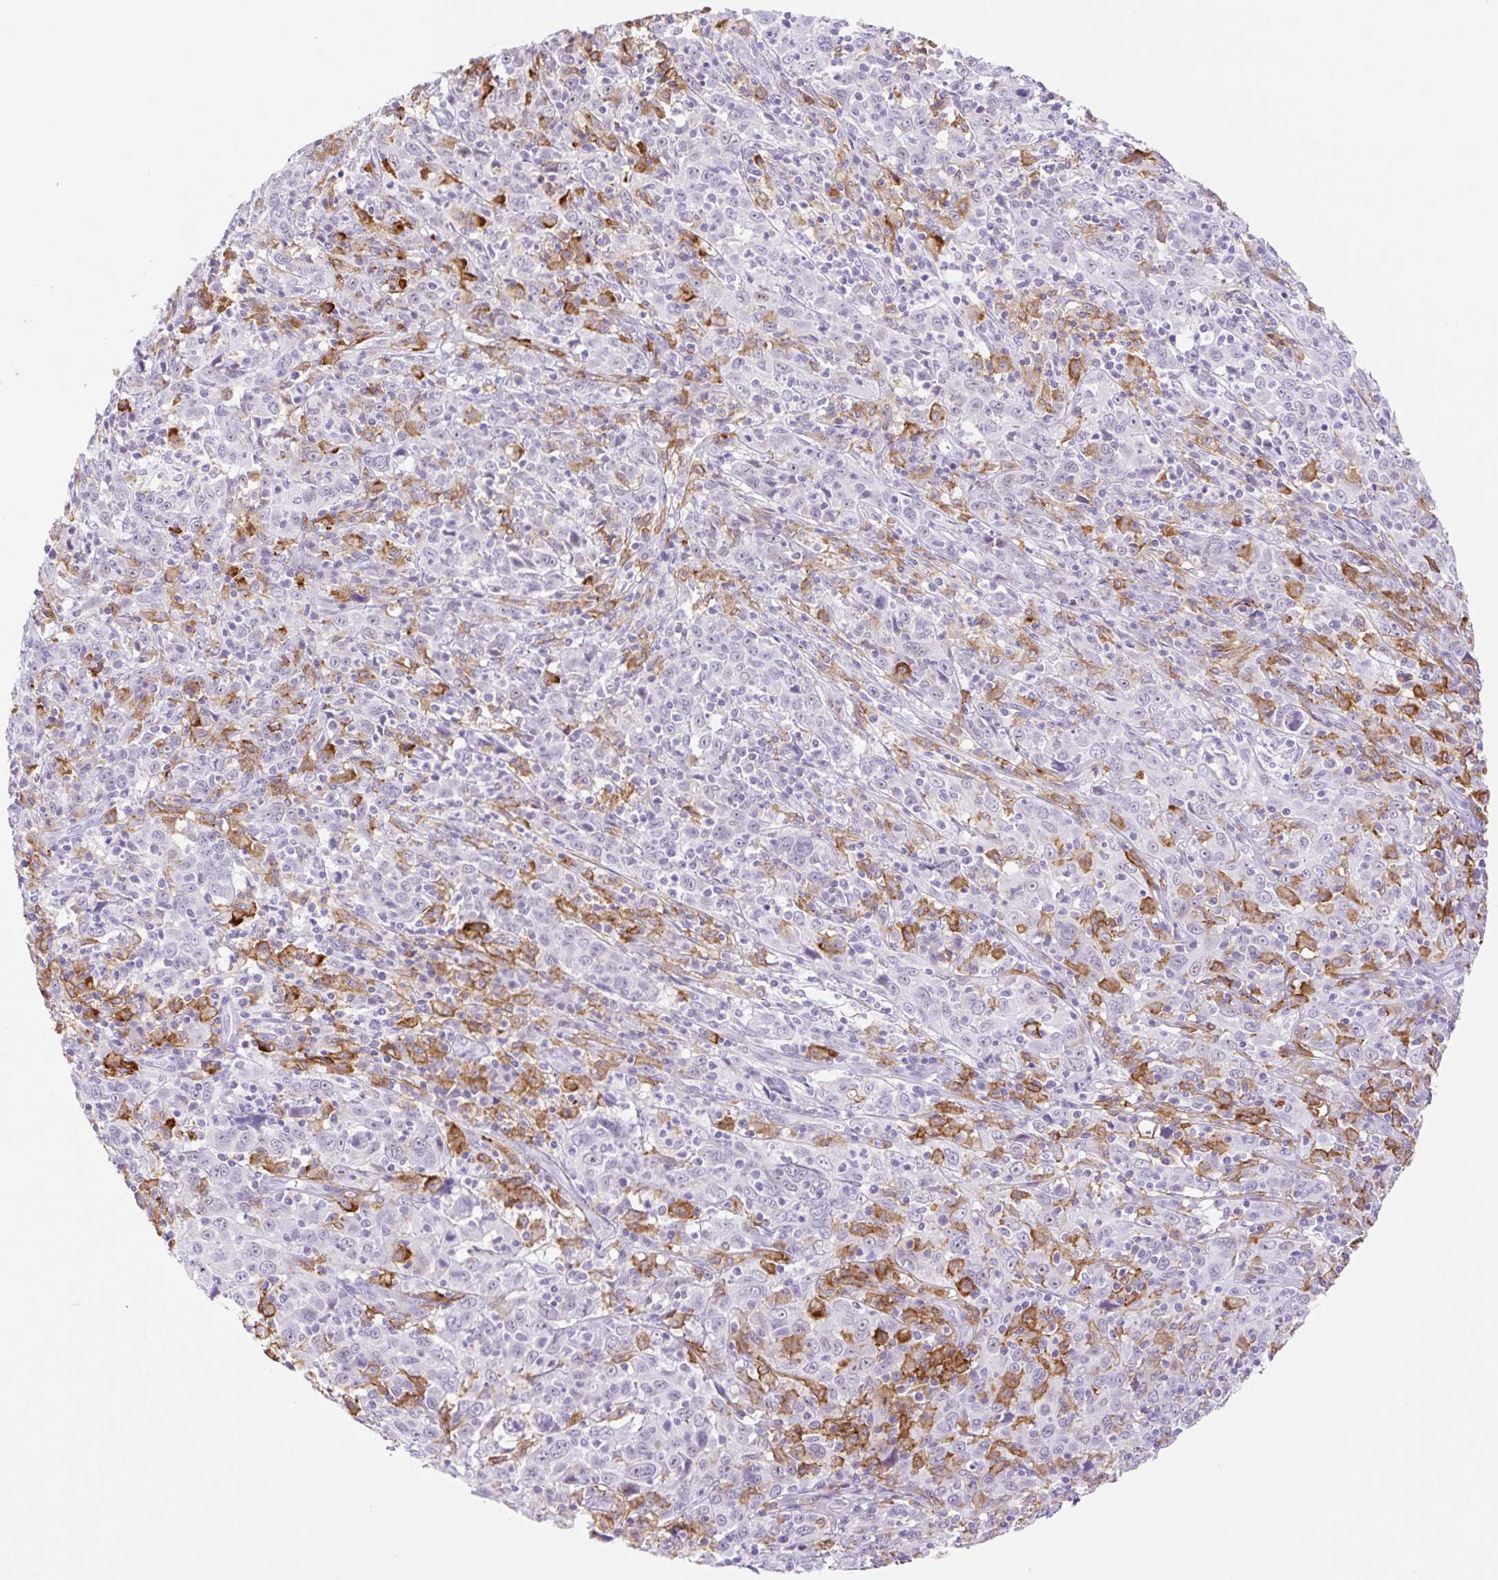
{"staining": {"intensity": "negative", "quantity": "none", "location": "none"}, "tissue": "cervical cancer", "cell_type": "Tumor cells", "image_type": "cancer", "snomed": [{"axis": "morphology", "description": "Squamous cell carcinoma, NOS"}, {"axis": "topography", "description": "Cervix"}], "caption": "Immunohistochemistry histopathology image of human squamous cell carcinoma (cervical) stained for a protein (brown), which reveals no expression in tumor cells.", "gene": "SIGLEC1", "patient": {"sex": "female", "age": 46}}